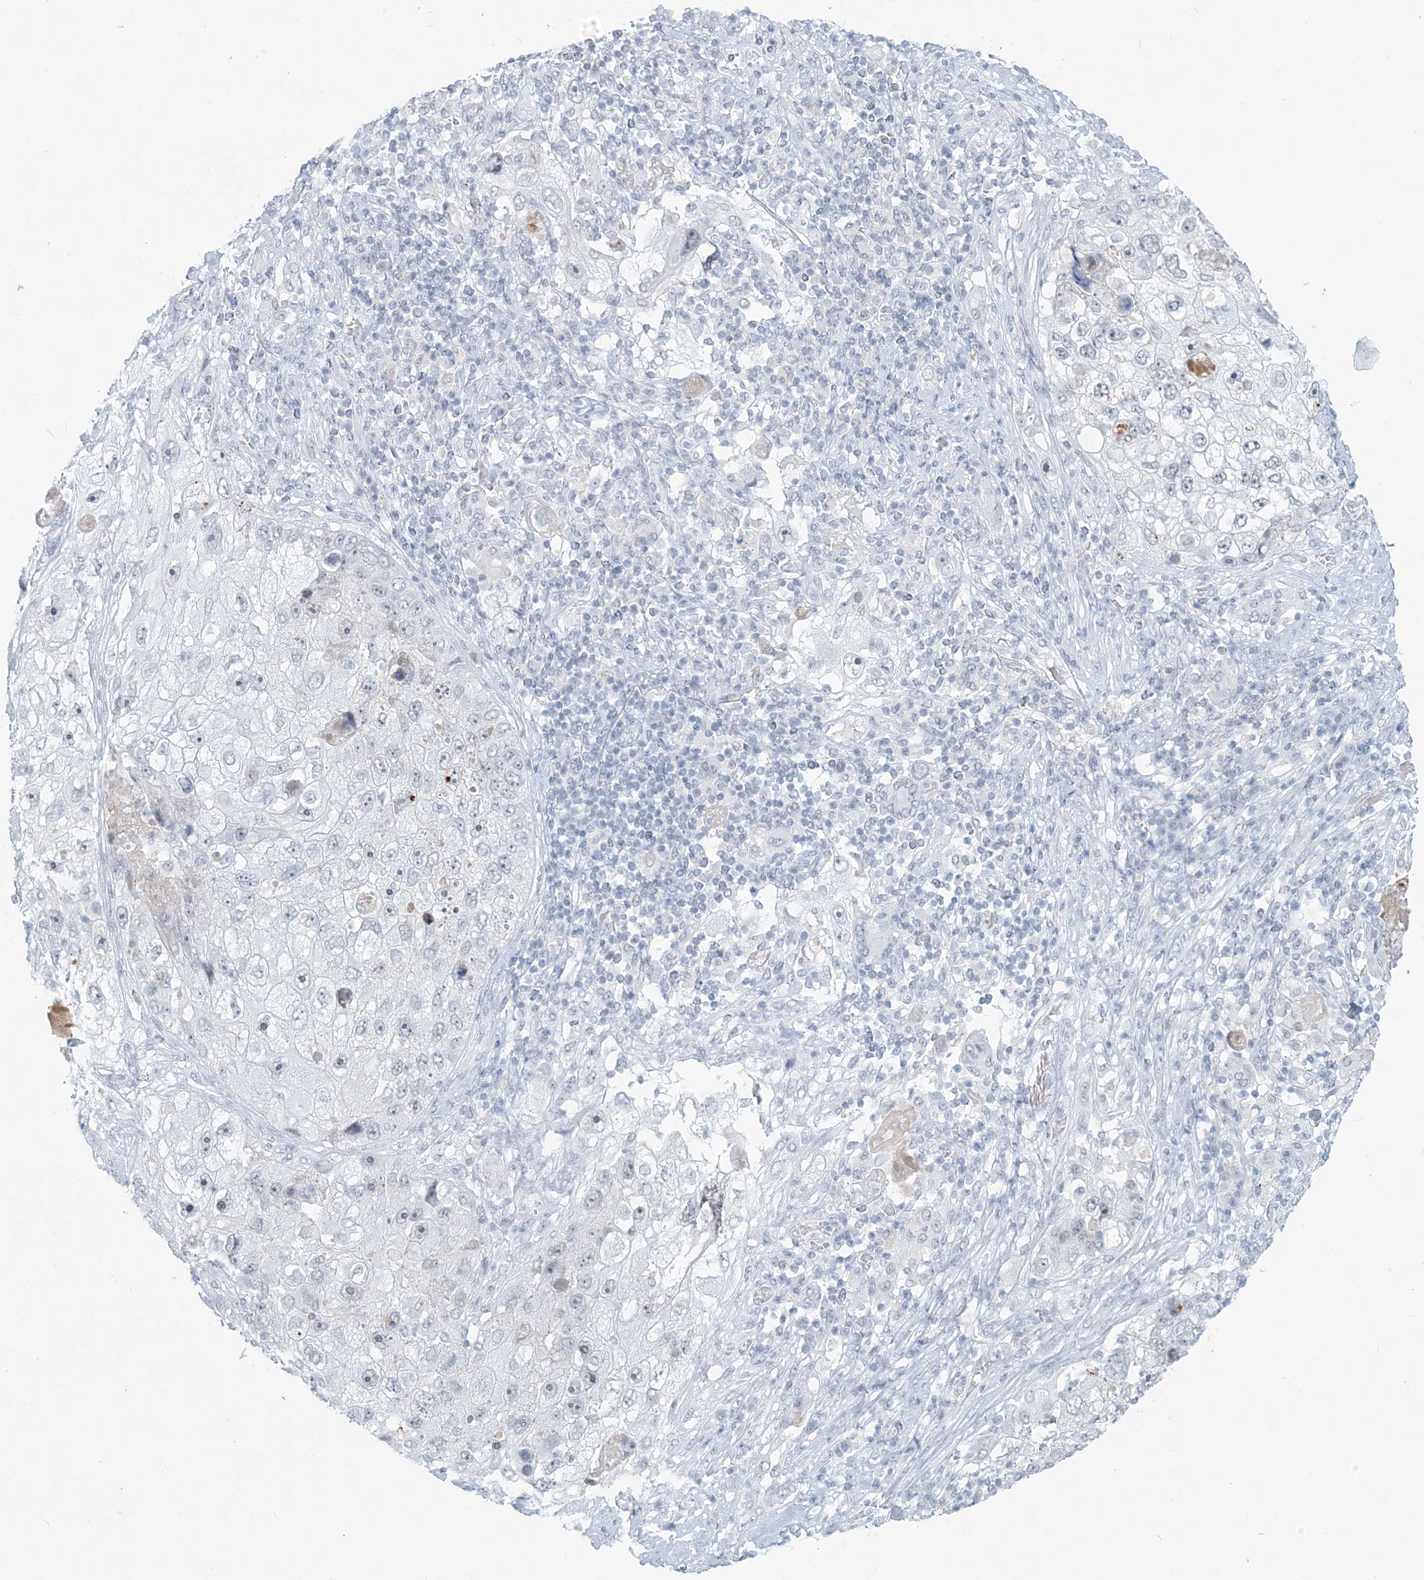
{"staining": {"intensity": "weak", "quantity": "<25%", "location": "nuclear"}, "tissue": "lung cancer", "cell_type": "Tumor cells", "image_type": "cancer", "snomed": [{"axis": "morphology", "description": "Squamous cell carcinoma, NOS"}, {"axis": "topography", "description": "Lung"}], "caption": "DAB immunohistochemical staining of human squamous cell carcinoma (lung) exhibits no significant positivity in tumor cells.", "gene": "SCML1", "patient": {"sex": "male", "age": 61}}